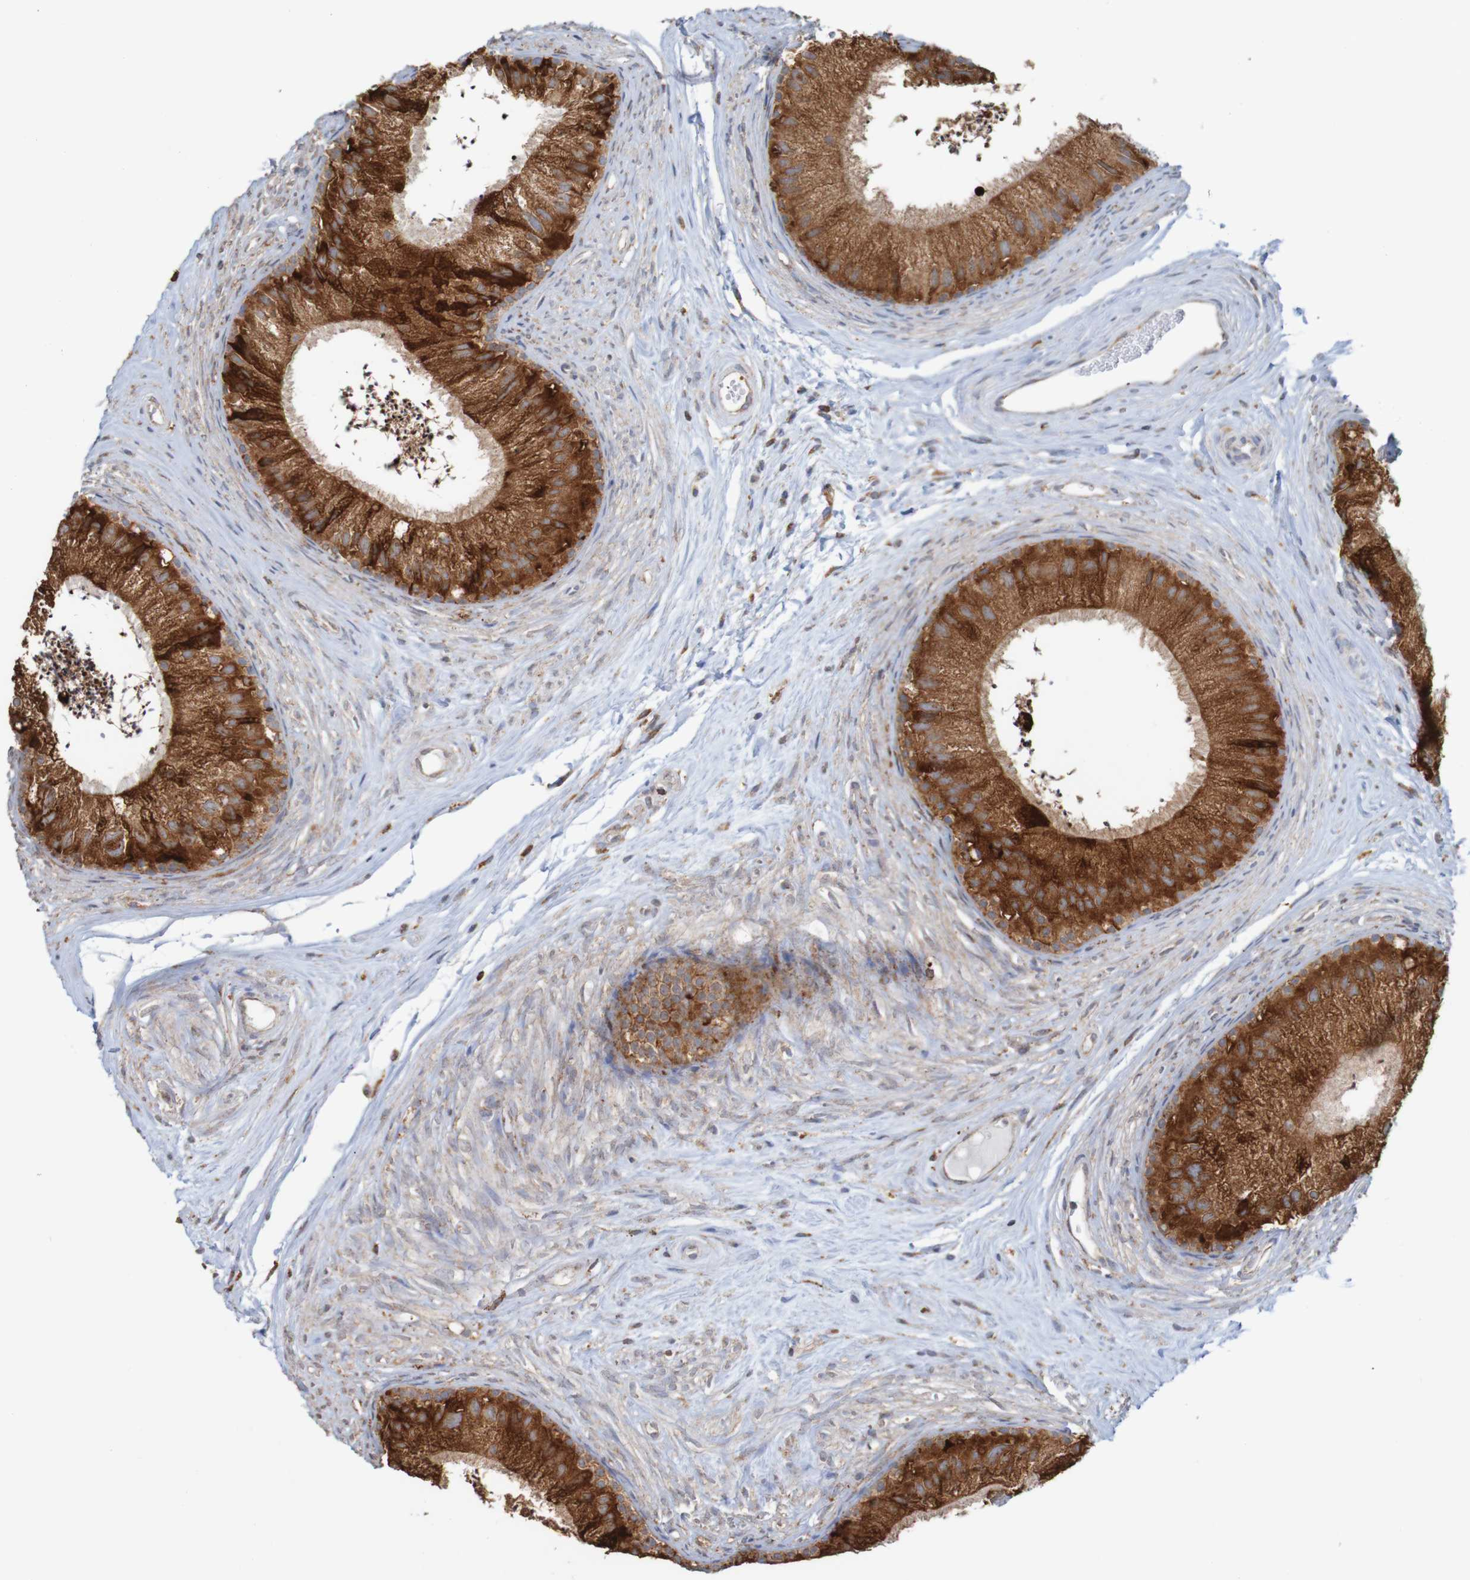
{"staining": {"intensity": "strong", "quantity": ">75%", "location": "cytoplasmic/membranous"}, "tissue": "epididymis", "cell_type": "Glandular cells", "image_type": "normal", "snomed": [{"axis": "morphology", "description": "Normal tissue, NOS"}, {"axis": "topography", "description": "Epididymis"}], "caption": "High-power microscopy captured an IHC histopathology image of benign epididymis, revealing strong cytoplasmic/membranous positivity in about >75% of glandular cells.", "gene": "PDIA3", "patient": {"sex": "male", "age": 56}}